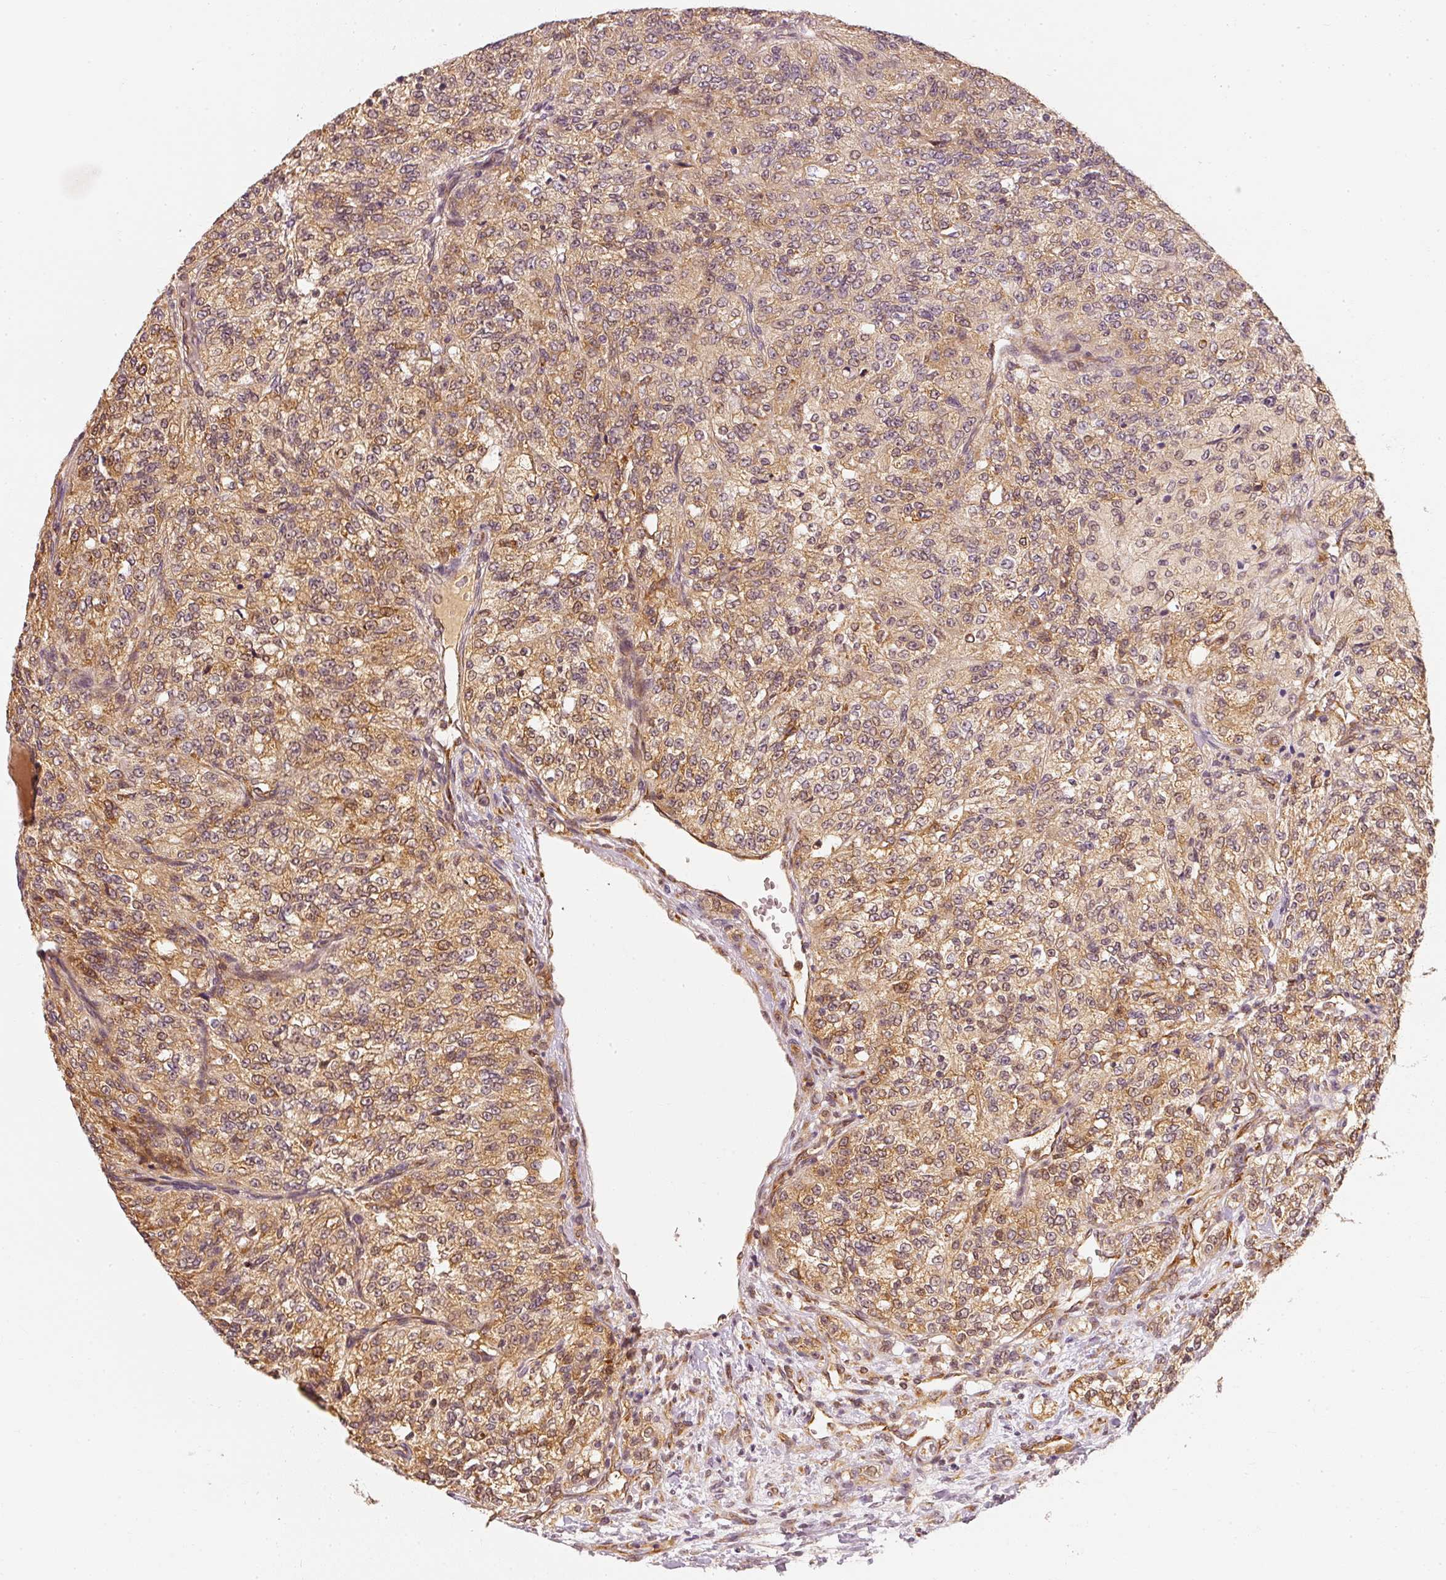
{"staining": {"intensity": "moderate", "quantity": "25%-75%", "location": "cytoplasmic/membranous"}, "tissue": "renal cancer", "cell_type": "Tumor cells", "image_type": "cancer", "snomed": [{"axis": "morphology", "description": "Adenocarcinoma, NOS"}, {"axis": "topography", "description": "Kidney"}], "caption": "Moderate cytoplasmic/membranous positivity for a protein is identified in about 25%-75% of tumor cells of renal cancer (adenocarcinoma) using immunohistochemistry (IHC).", "gene": "EEF1A2", "patient": {"sex": "female", "age": 63}}